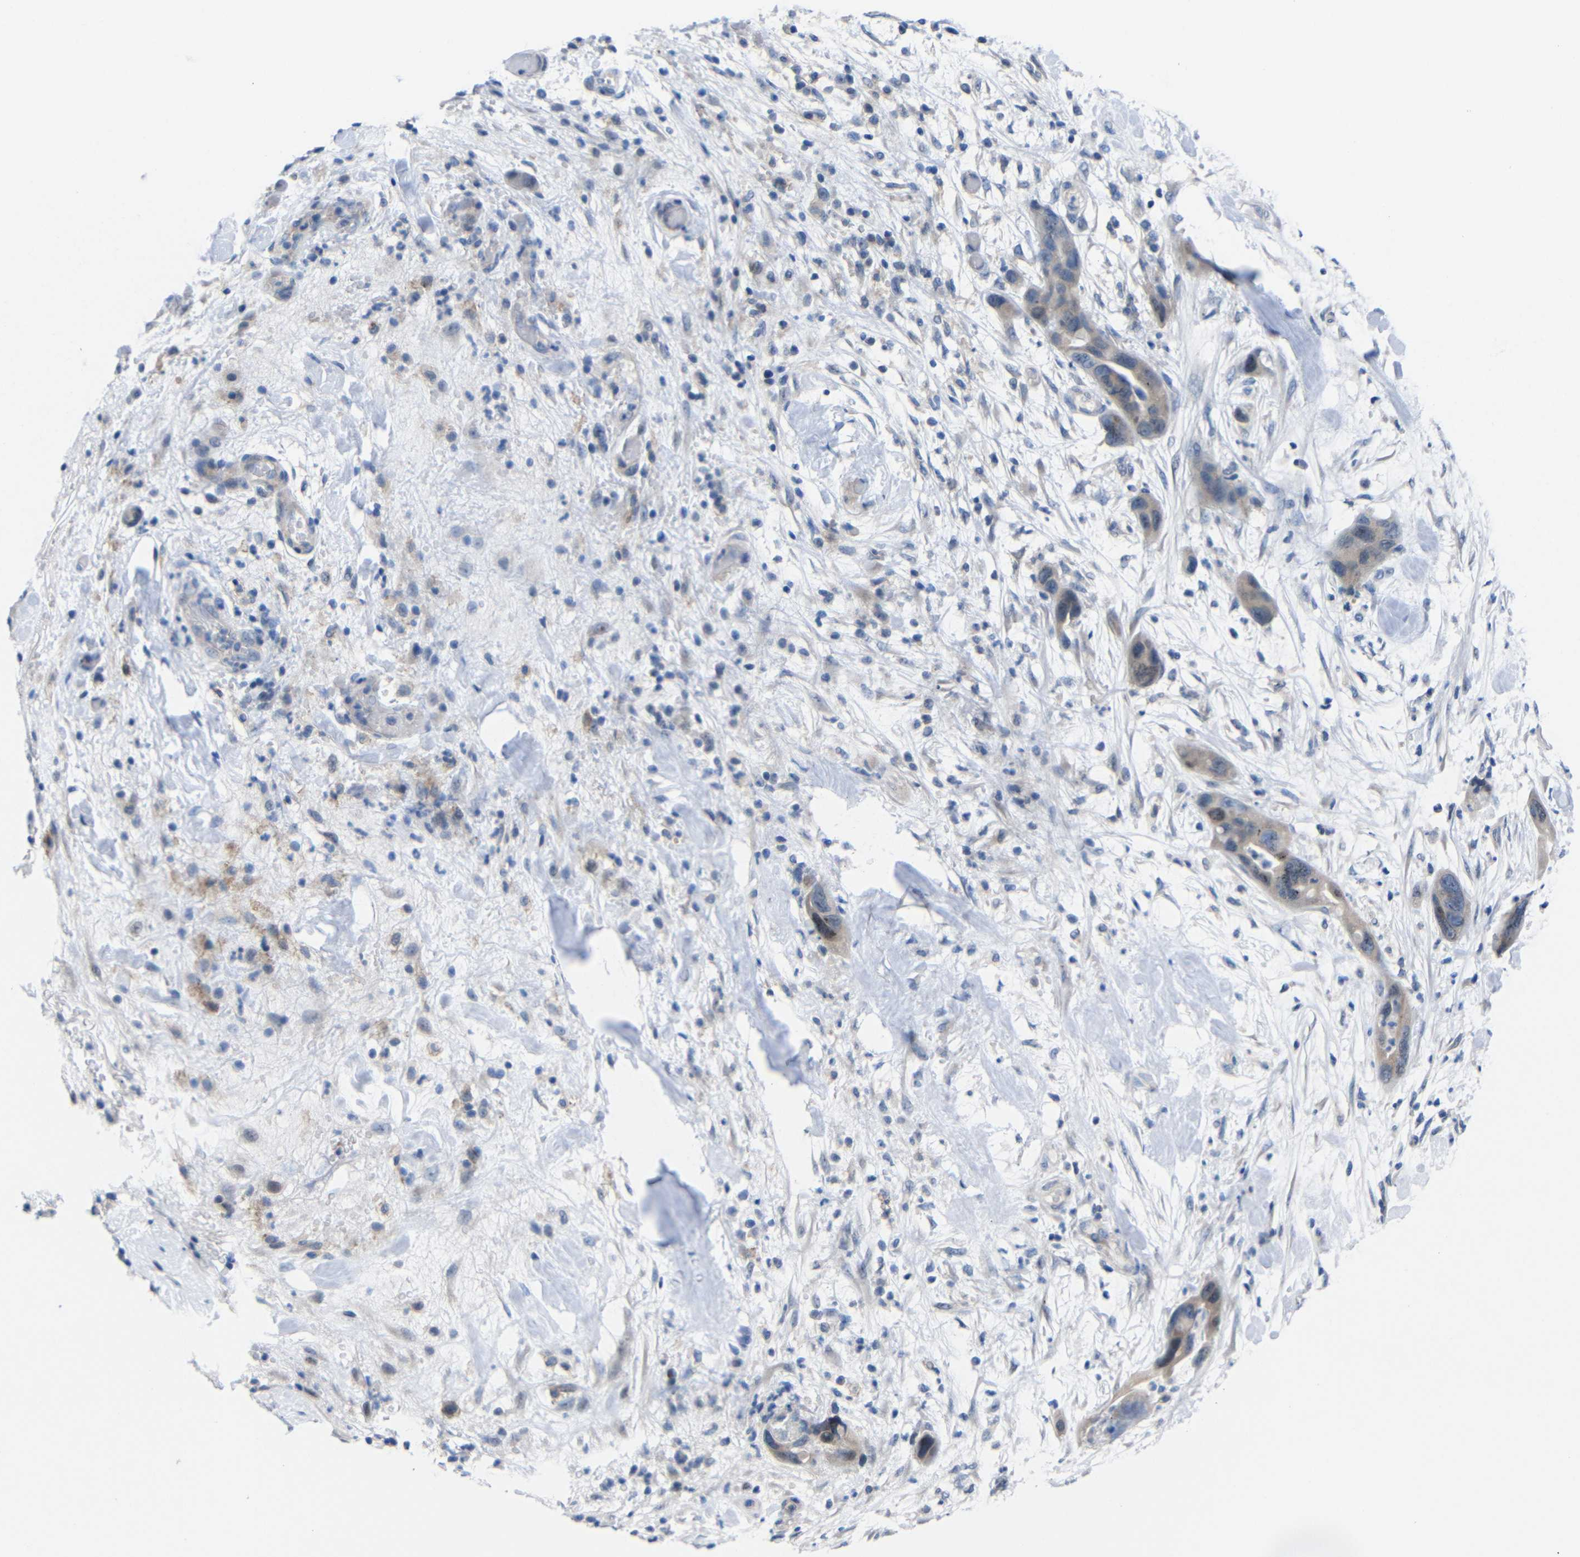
{"staining": {"intensity": "weak", "quantity": "<25%", "location": "nuclear"}, "tissue": "pancreatic cancer", "cell_type": "Tumor cells", "image_type": "cancer", "snomed": [{"axis": "morphology", "description": "Adenocarcinoma, NOS"}, {"axis": "topography", "description": "Pancreas"}], "caption": "Immunohistochemistry of human pancreatic cancer (adenocarcinoma) shows no staining in tumor cells.", "gene": "CMTM1", "patient": {"sex": "female", "age": 71}}